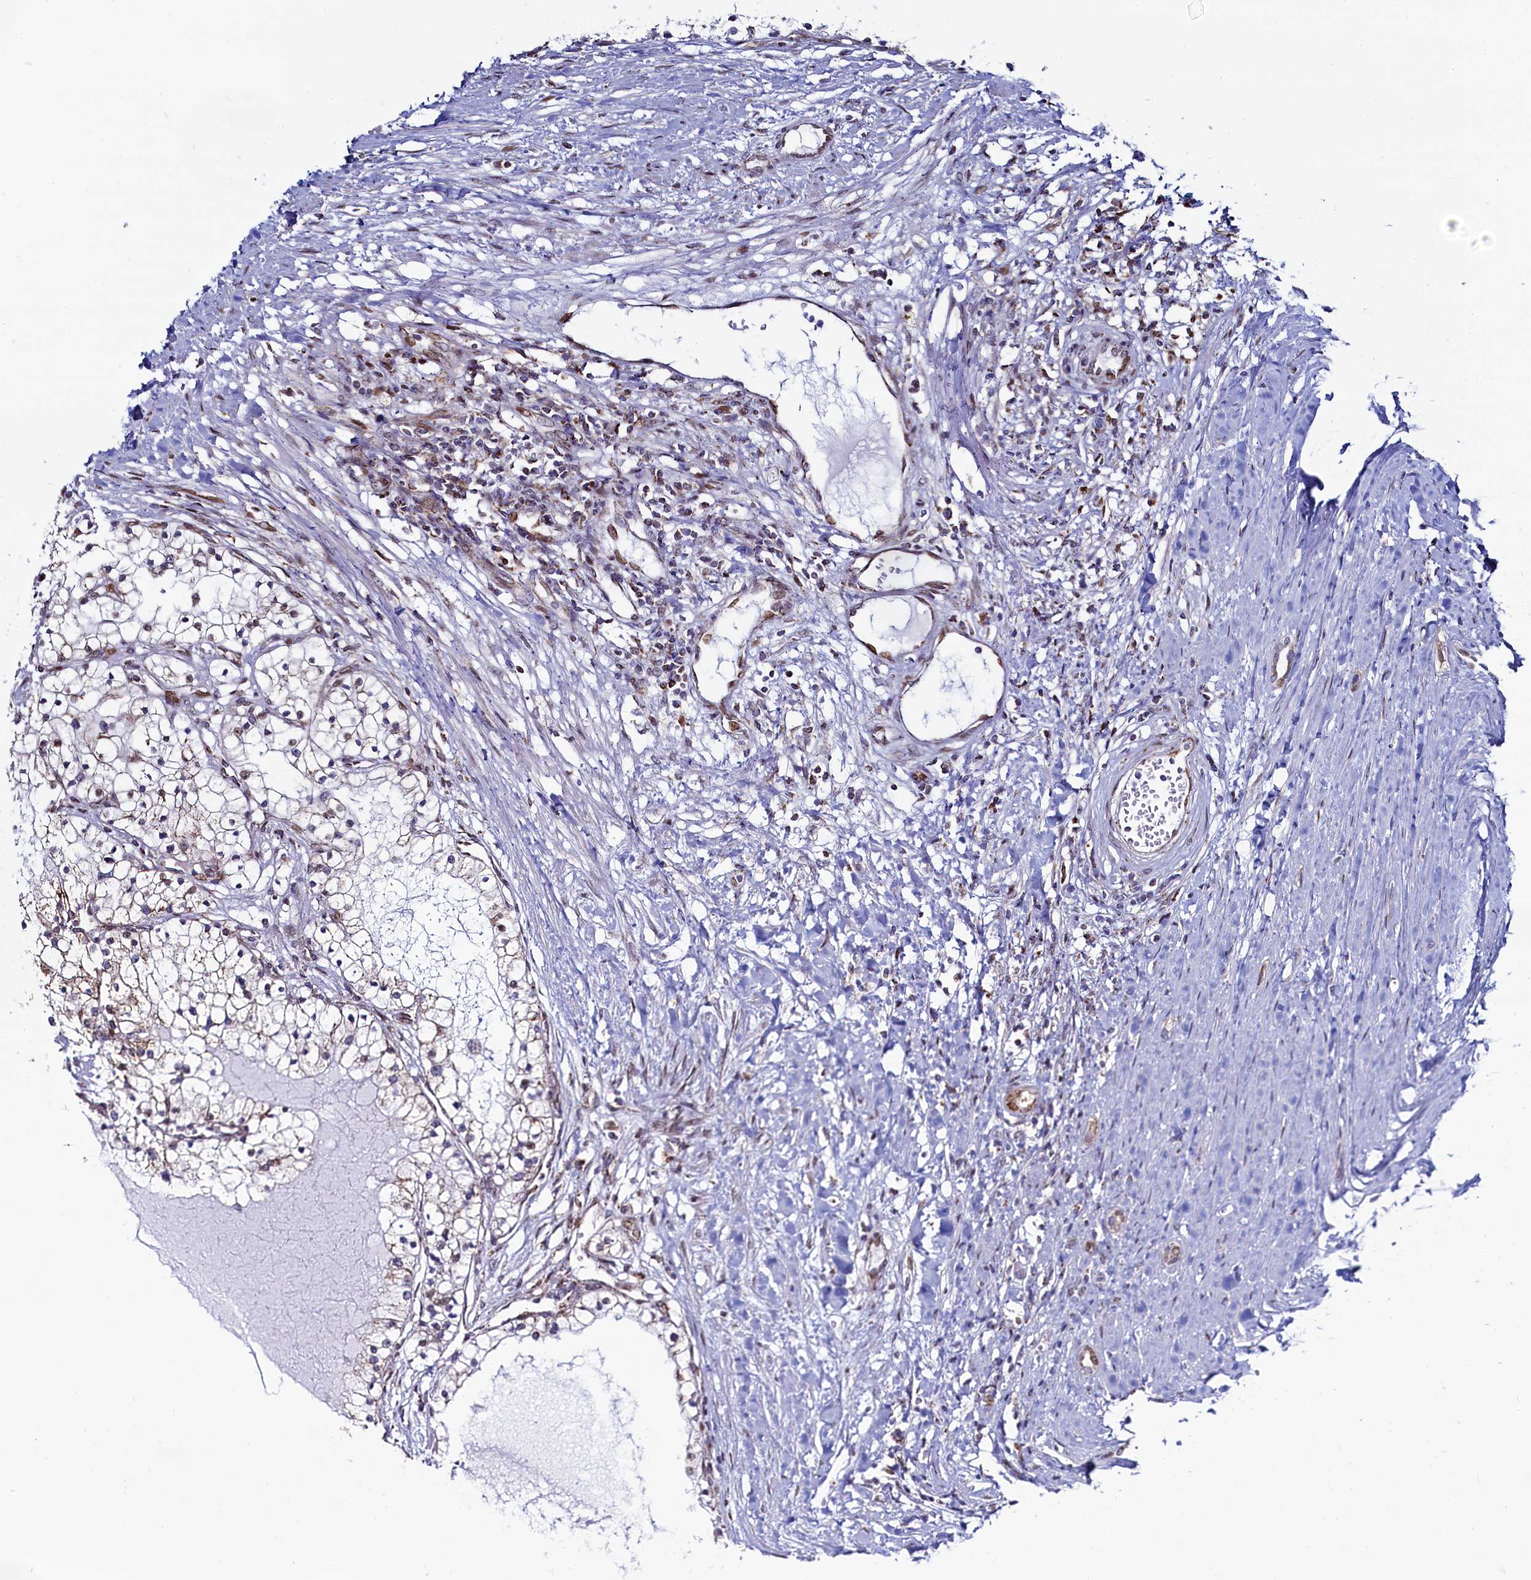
{"staining": {"intensity": "weak", "quantity": "<25%", "location": "cytoplasmic/membranous"}, "tissue": "renal cancer", "cell_type": "Tumor cells", "image_type": "cancer", "snomed": [{"axis": "morphology", "description": "Normal tissue, NOS"}, {"axis": "morphology", "description": "Adenocarcinoma, NOS"}, {"axis": "topography", "description": "Kidney"}], "caption": "Immunohistochemistry photomicrograph of adenocarcinoma (renal) stained for a protein (brown), which displays no staining in tumor cells.", "gene": "HDGFL3", "patient": {"sex": "male", "age": 68}}